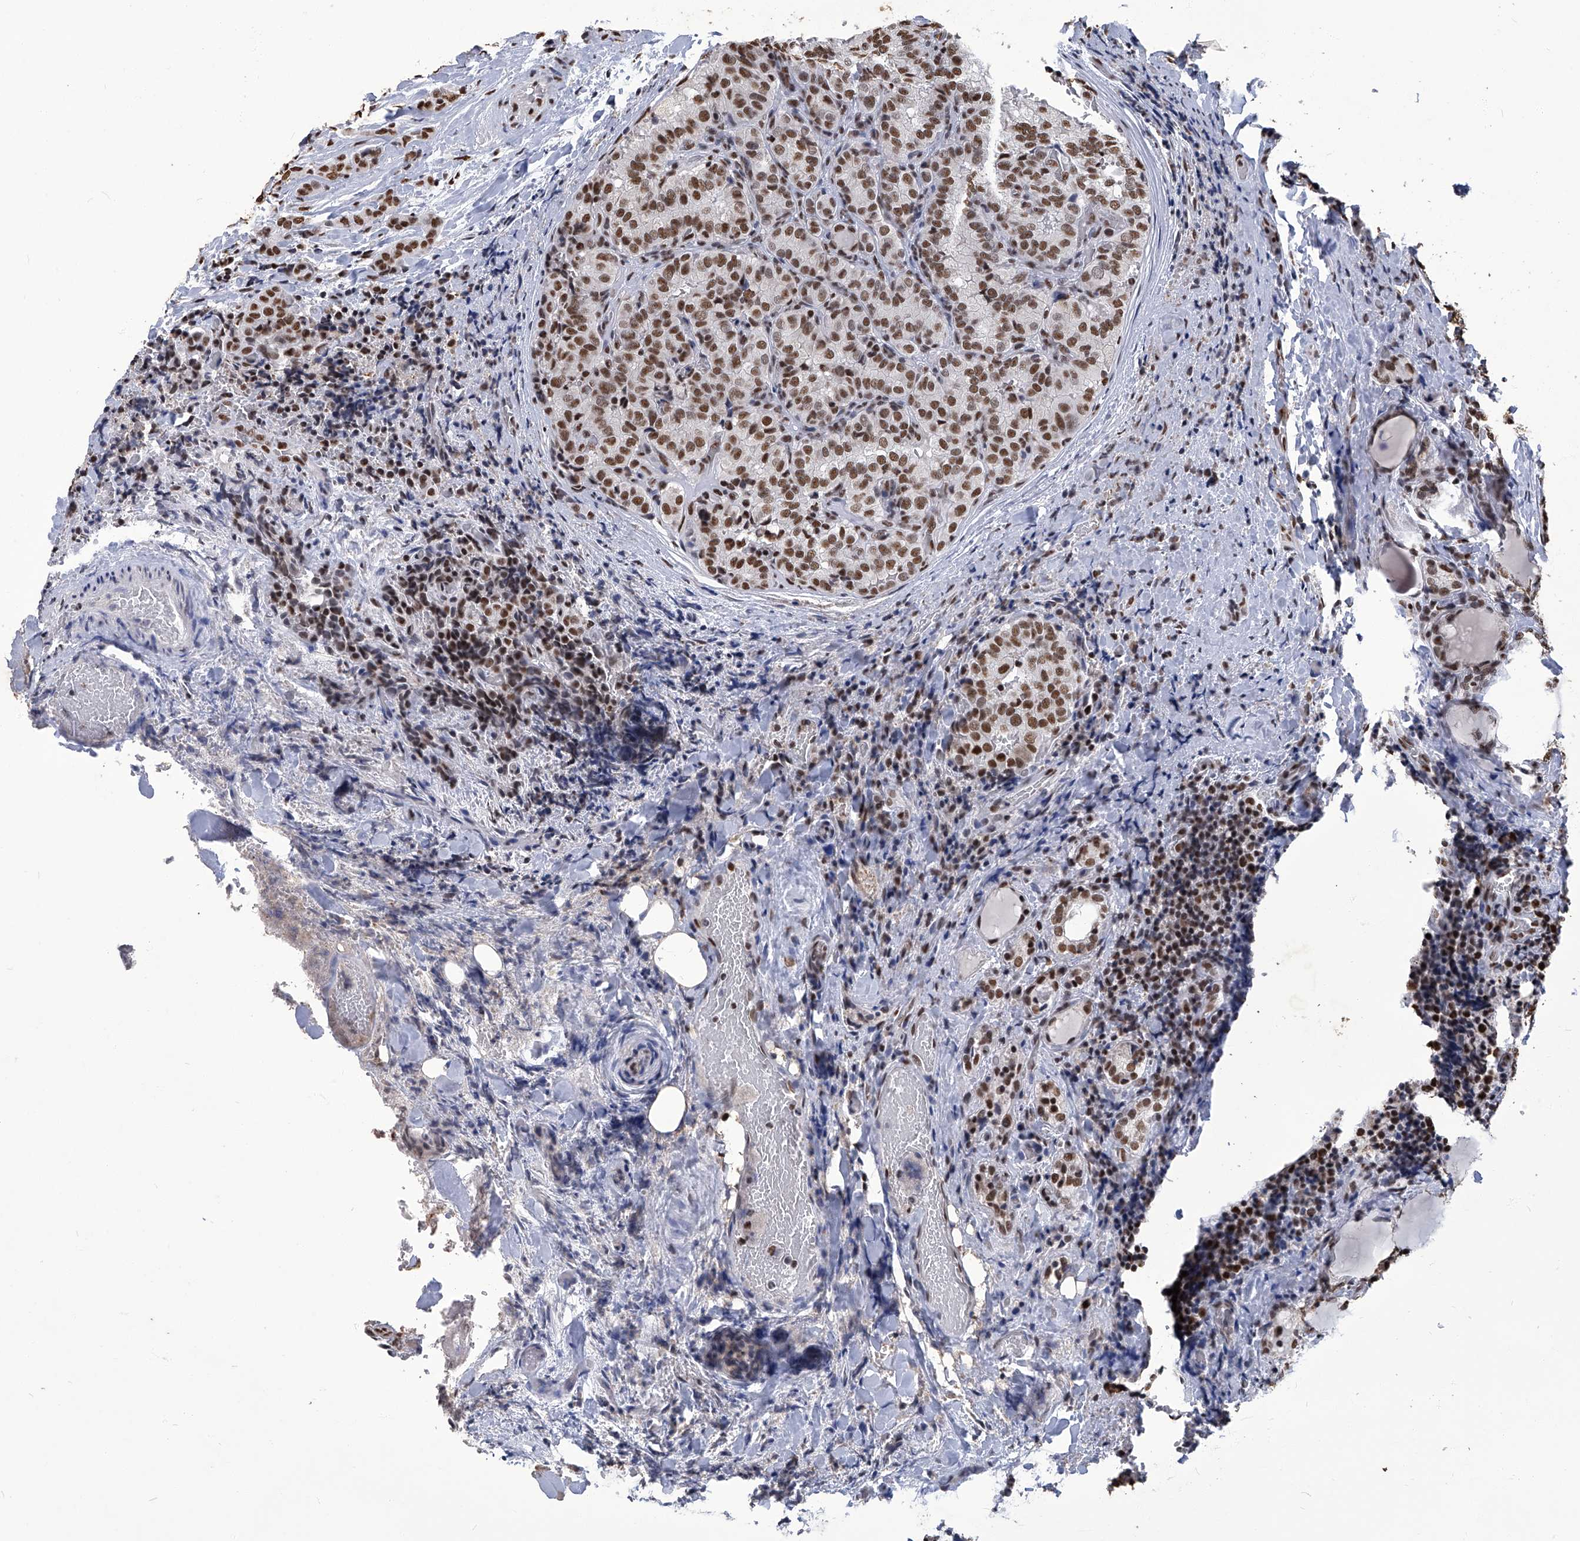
{"staining": {"intensity": "moderate", "quantity": ">75%", "location": "nuclear"}, "tissue": "thyroid cancer", "cell_type": "Tumor cells", "image_type": "cancer", "snomed": [{"axis": "morphology", "description": "Normal tissue, NOS"}, {"axis": "morphology", "description": "Papillary adenocarcinoma, NOS"}, {"axis": "topography", "description": "Thyroid gland"}], "caption": "A high-resolution histopathology image shows immunohistochemistry (IHC) staining of thyroid papillary adenocarcinoma, which shows moderate nuclear positivity in approximately >75% of tumor cells.", "gene": "HBP1", "patient": {"sex": "female", "age": 30}}